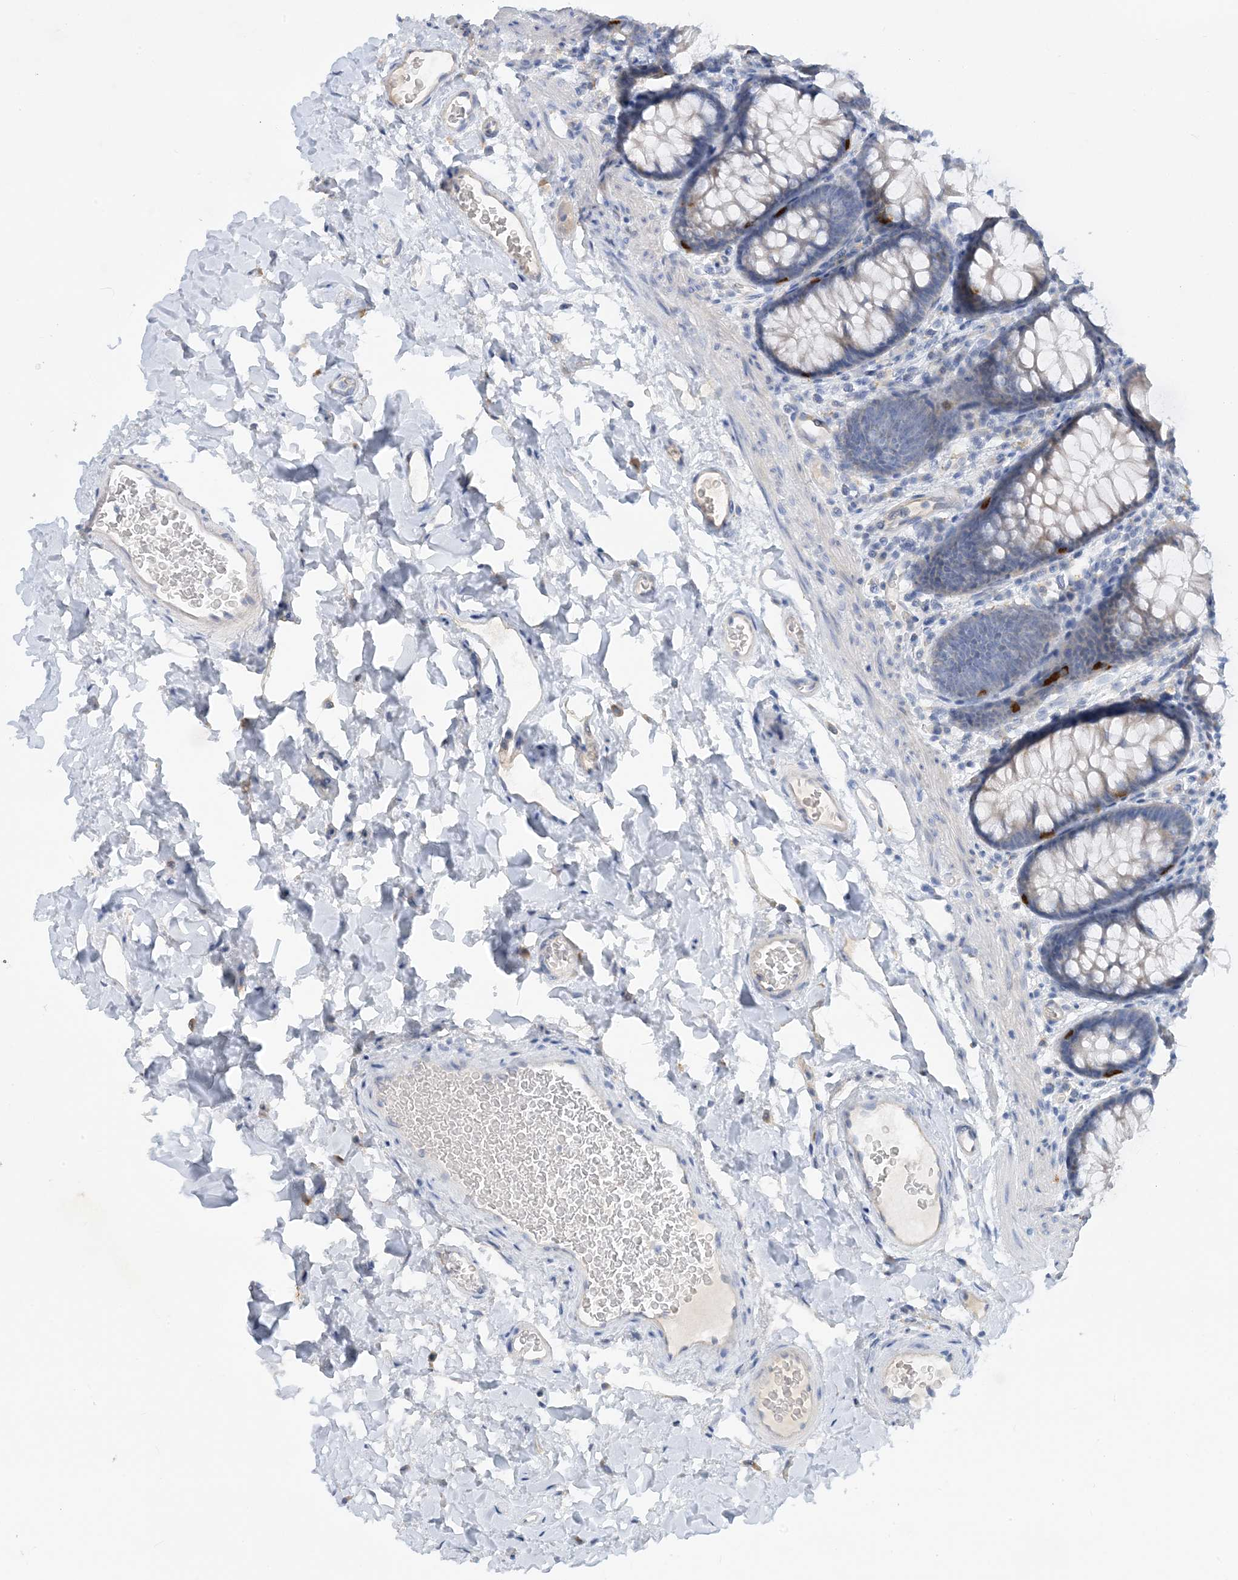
{"staining": {"intensity": "negative", "quantity": "none", "location": "none"}, "tissue": "colon", "cell_type": "Endothelial cells", "image_type": "normal", "snomed": [{"axis": "morphology", "description": "Normal tissue, NOS"}, {"axis": "topography", "description": "Colon"}], "caption": "This is a histopathology image of IHC staining of unremarkable colon, which shows no staining in endothelial cells.", "gene": "ZCCHC12", "patient": {"sex": "female", "age": 62}}